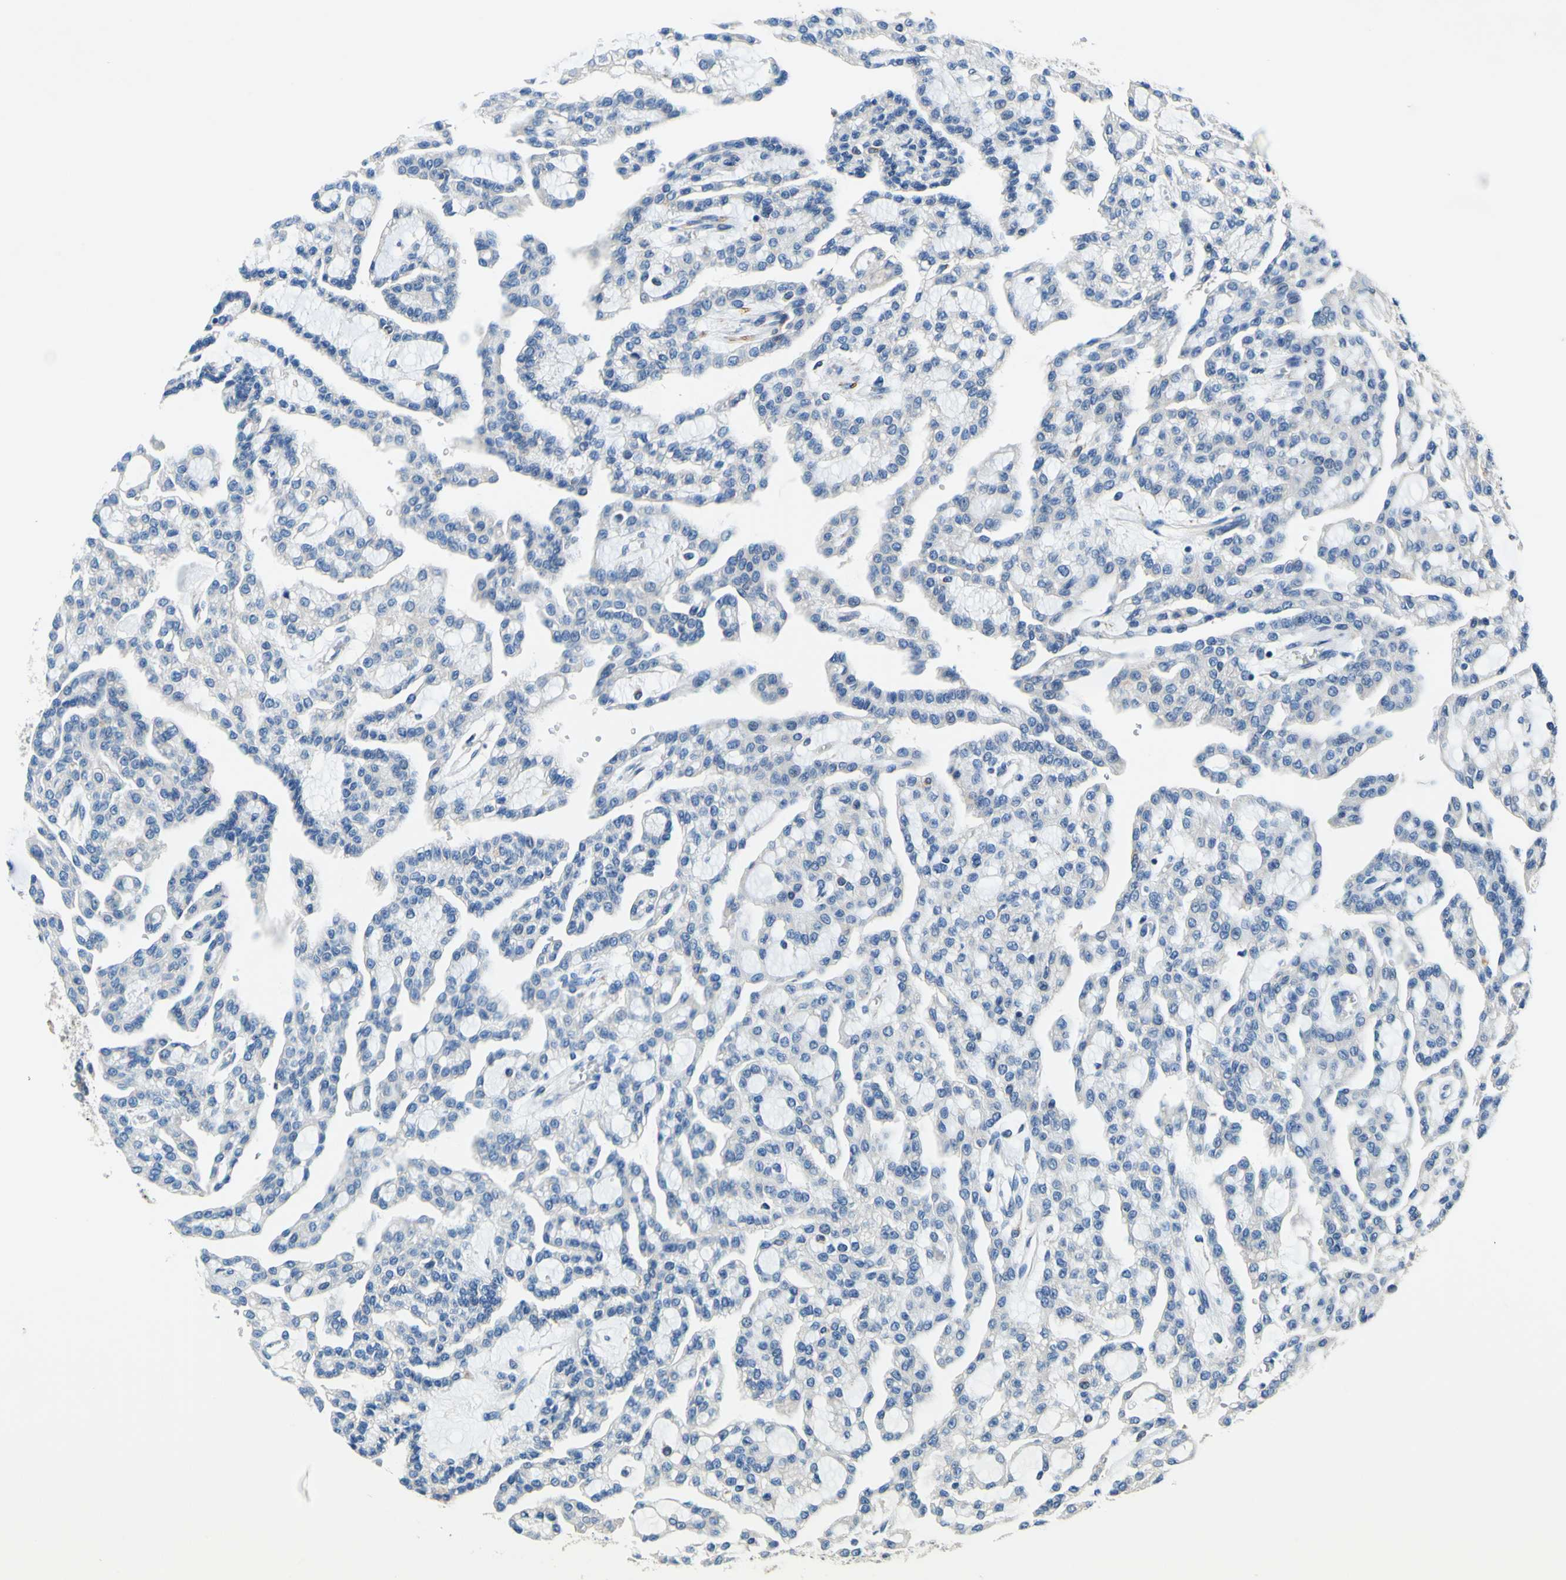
{"staining": {"intensity": "negative", "quantity": "none", "location": "none"}, "tissue": "renal cancer", "cell_type": "Tumor cells", "image_type": "cancer", "snomed": [{"axis": "morphology", "description": "Adenocarcinoma, NOS"}, {"axis": "topography", "description": "Kidney"}], "caption": "Immunohistochemistry (IHC) micrograph of neoplastic tissue: renal cancer (adenocarcinoma) stained with DAB shows no significant protein expression in tumor cells. (Brightfield microscopy of DAB (3,3'-diaminobenzidine) immunohistochemistry at high magnification).", "gene": "PLA2G4A", "patient": {"sex": "male", "age": 63}}